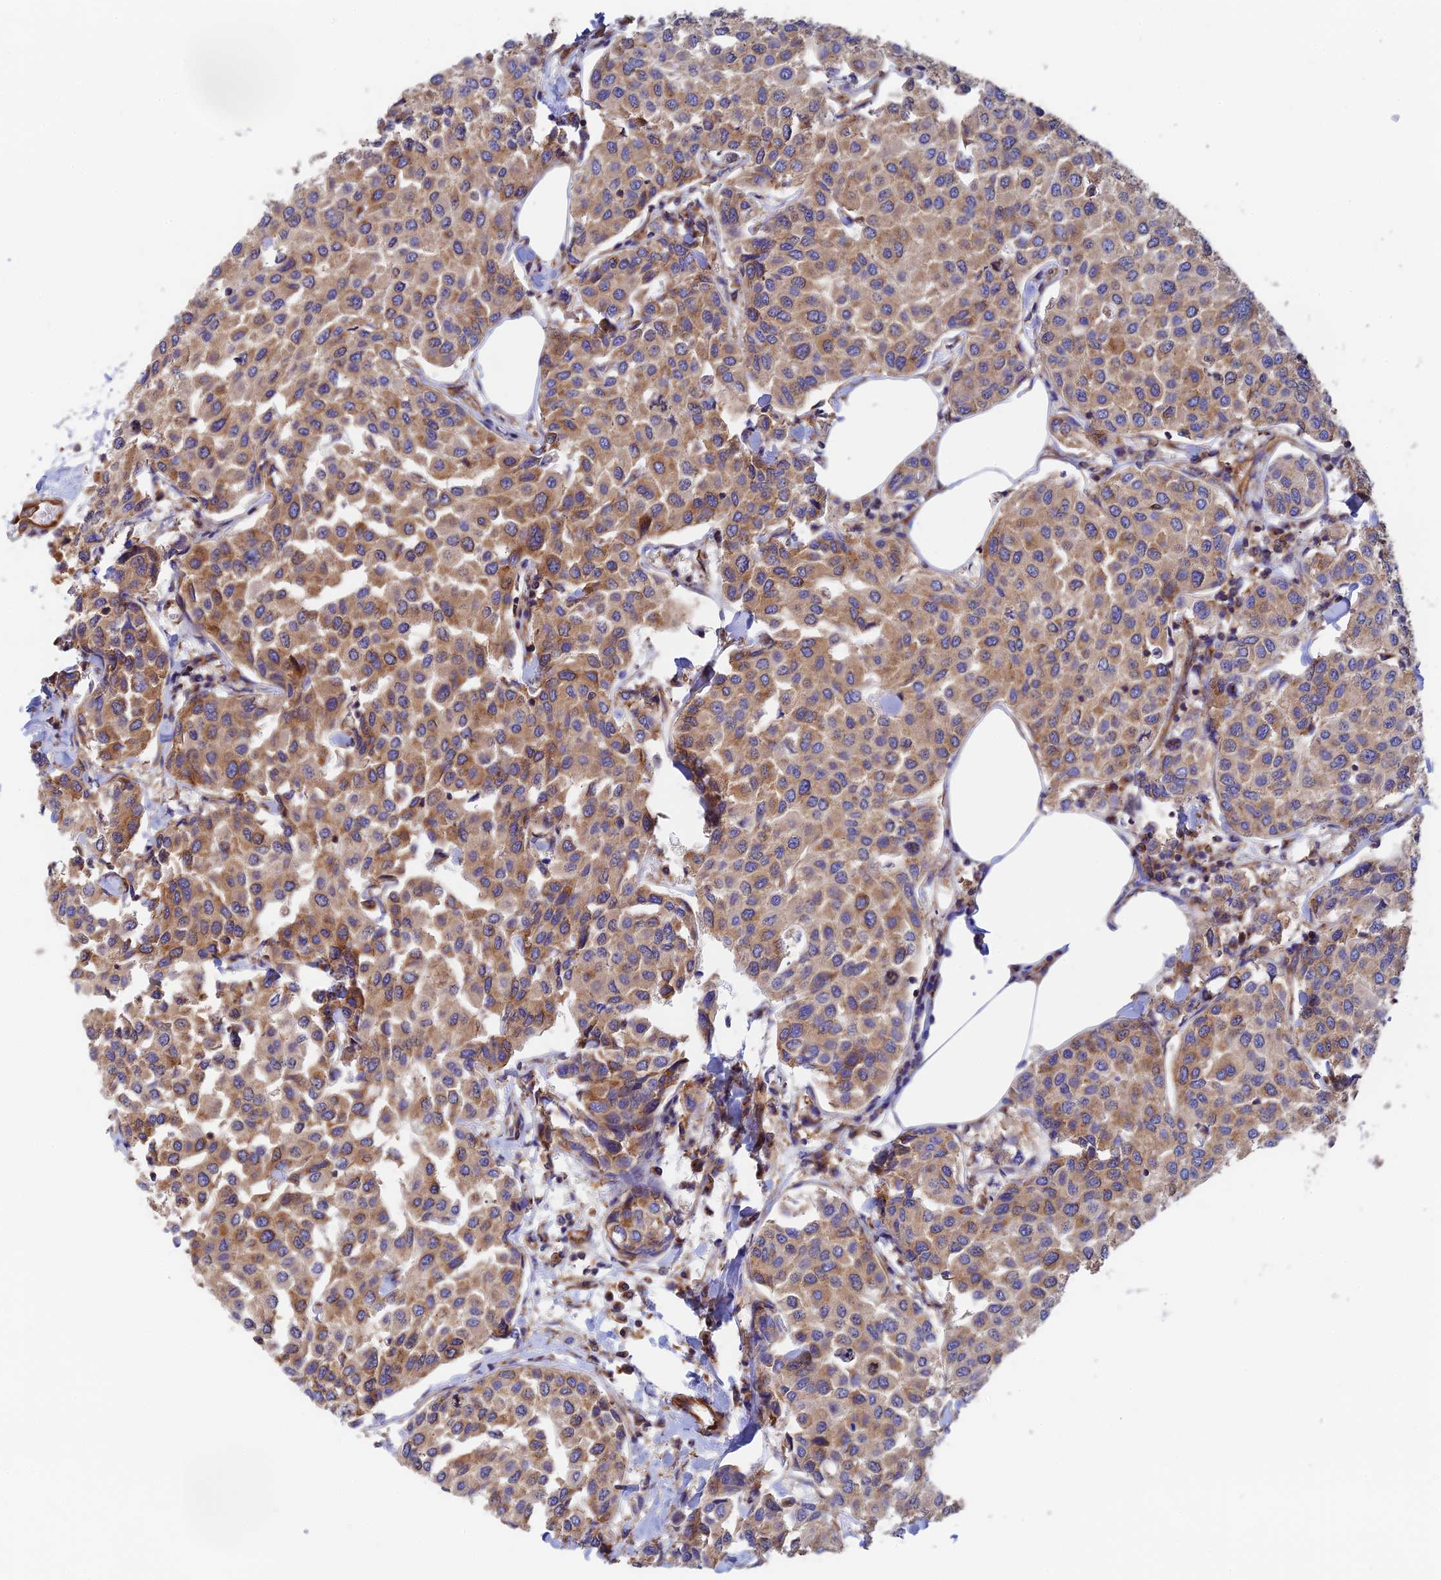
{"staining": {"intensity": "moderate", "quantity": ">75%", "location": "cytoplasmic/membranous"}, "tissue": "breast cancer", "cell_type": "Tumor cells", "image_type": "cancer", "snomed": [{"axis": "morphology", "description": "Duct carcinoma"}, {"axis": "topography", "description": "Breast"}], "caption": "Breast cancer was stained to show a protein in brown. There is medium levels of moderate cytoplasmic/membranous staining in approximately >75% of tumor cells. The staining is performed using DAB brown chromogen to label protein expression. The nuclei are counter-stained blue using hematoxylin.", "gene": "DCTN2", "patient": {"sex": "female", "age": 55}}